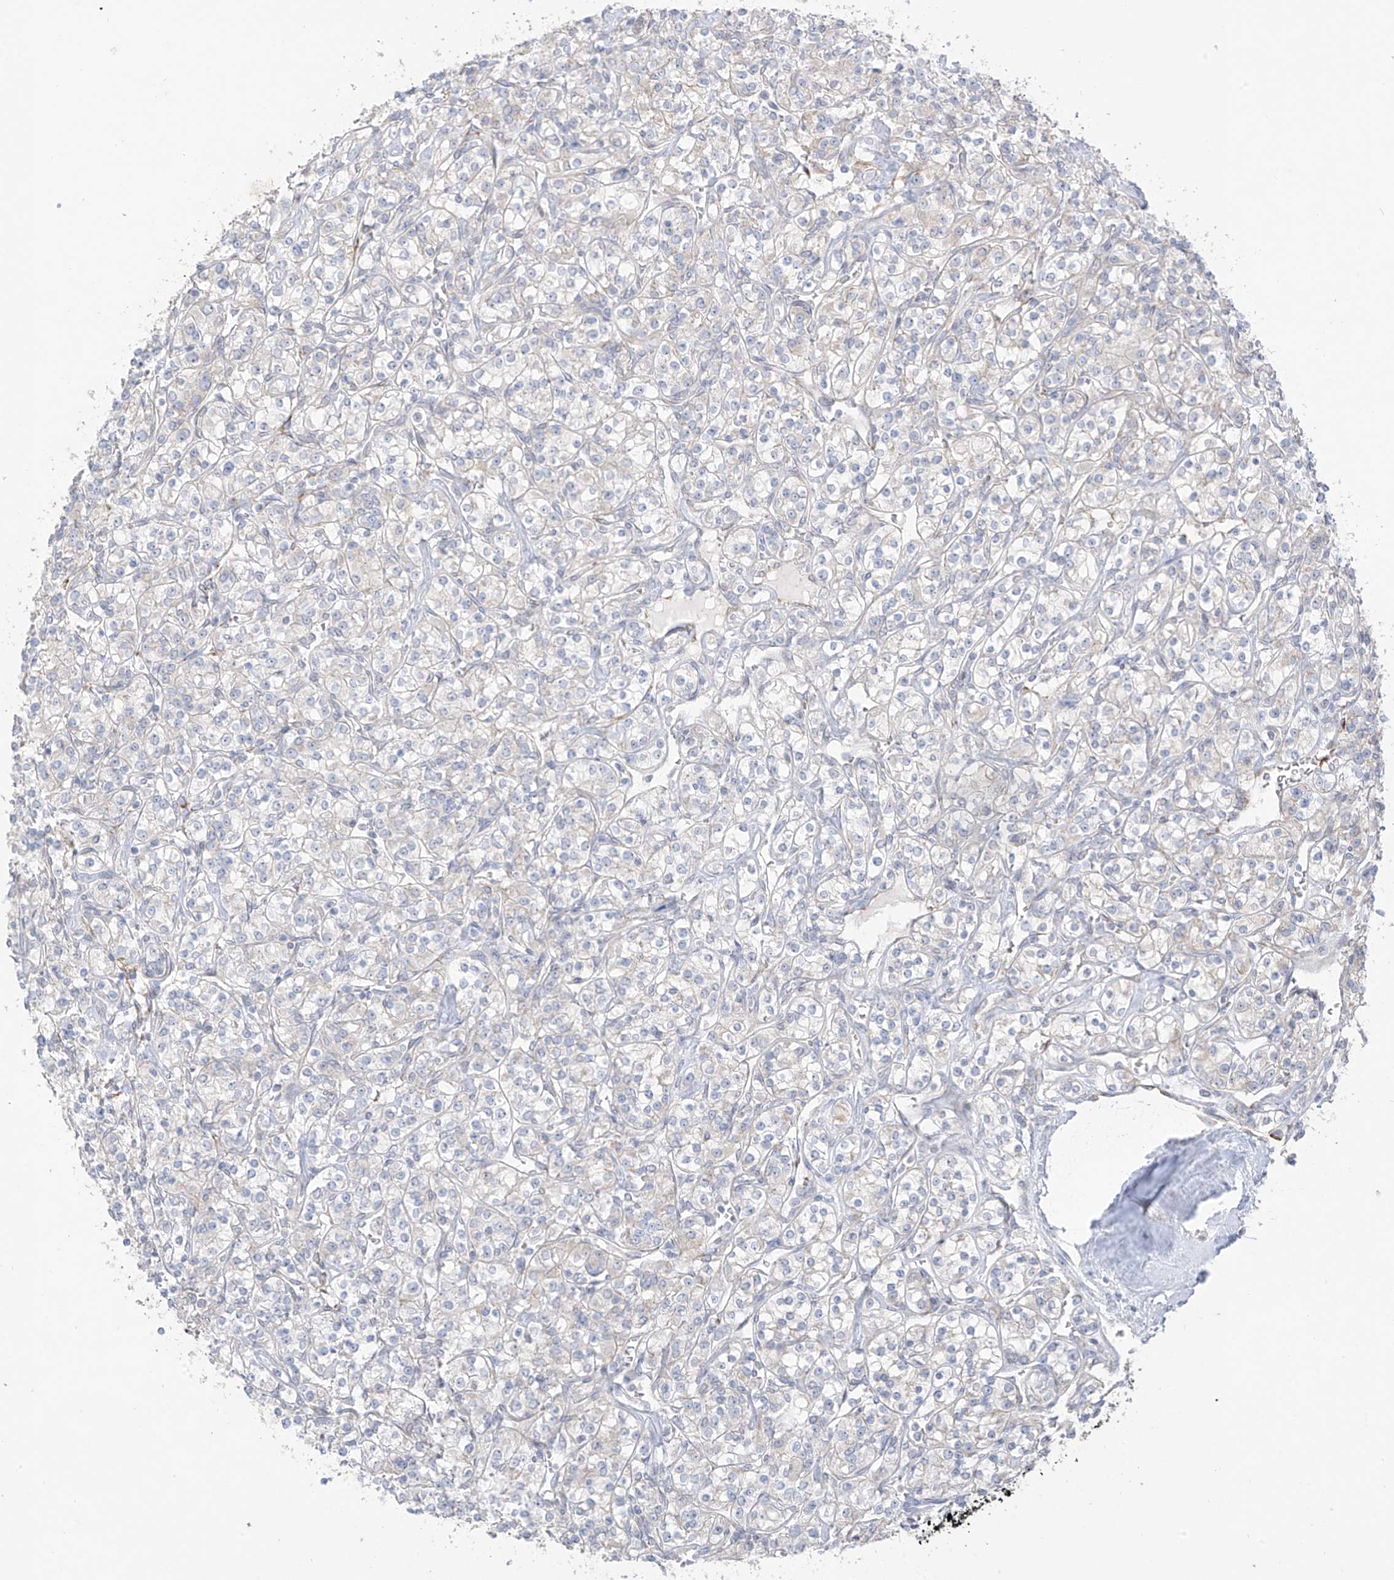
{"staining": {"intensity": "negative", "quantity": "none", "location": "none"}, "tissue": "renal cancer", "cell_type": "Tumor cells", "image_type": "cancer", "snomed": [{"axis": "morphology", "description": "Adenocarcinoma, NOS"}, {"axis": "topography", "description": "Kidney"}], "caption": "Renal cancer (adenocarcinoma) was stained to show a protein in brown. There is no significant expression in tumor cells.", "gene": "EIPR1", "patient": {"sex": "male", "age": 77}}